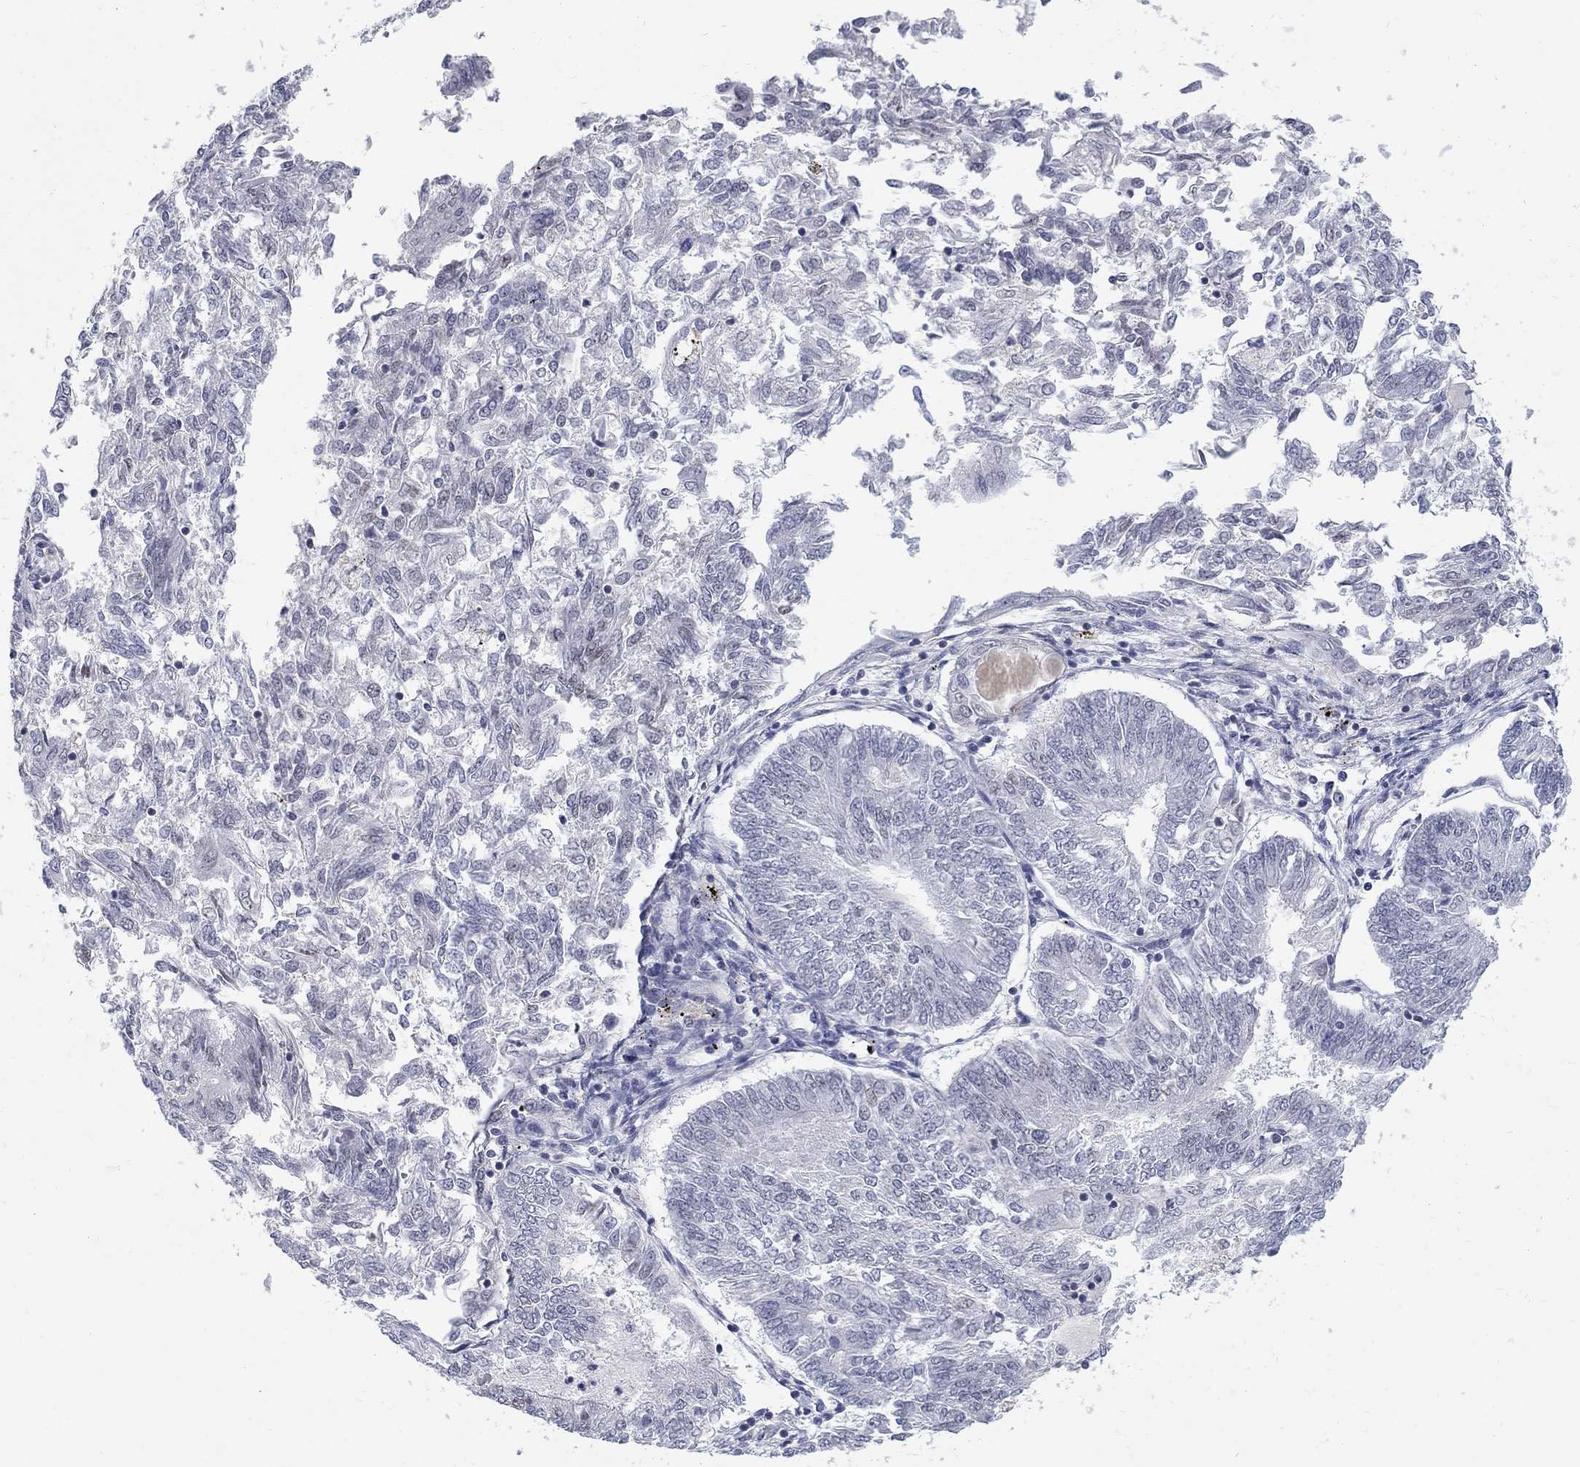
{"staining": {"intensity": "moderate", "quantity": "<25%", "location": "nuclear"}, "tissue": "endometrial cancer", "cell_type": "Tumor cells", "image_type": "cancer", "snomed": [{"axis": "morphology", "description": "Adenocarcinoma, NOS"}, {"axis": "topography", "description": "Endometrium"}], "caption": "Endometrial cancer (adenocarcinoma) was stained to show a protein in brown. There is low levels of moderate nuclear positivity in approximately <25% of tumor cells.", "gene": "GCFC2", "patient": {"sex": "female", "age": 58}}